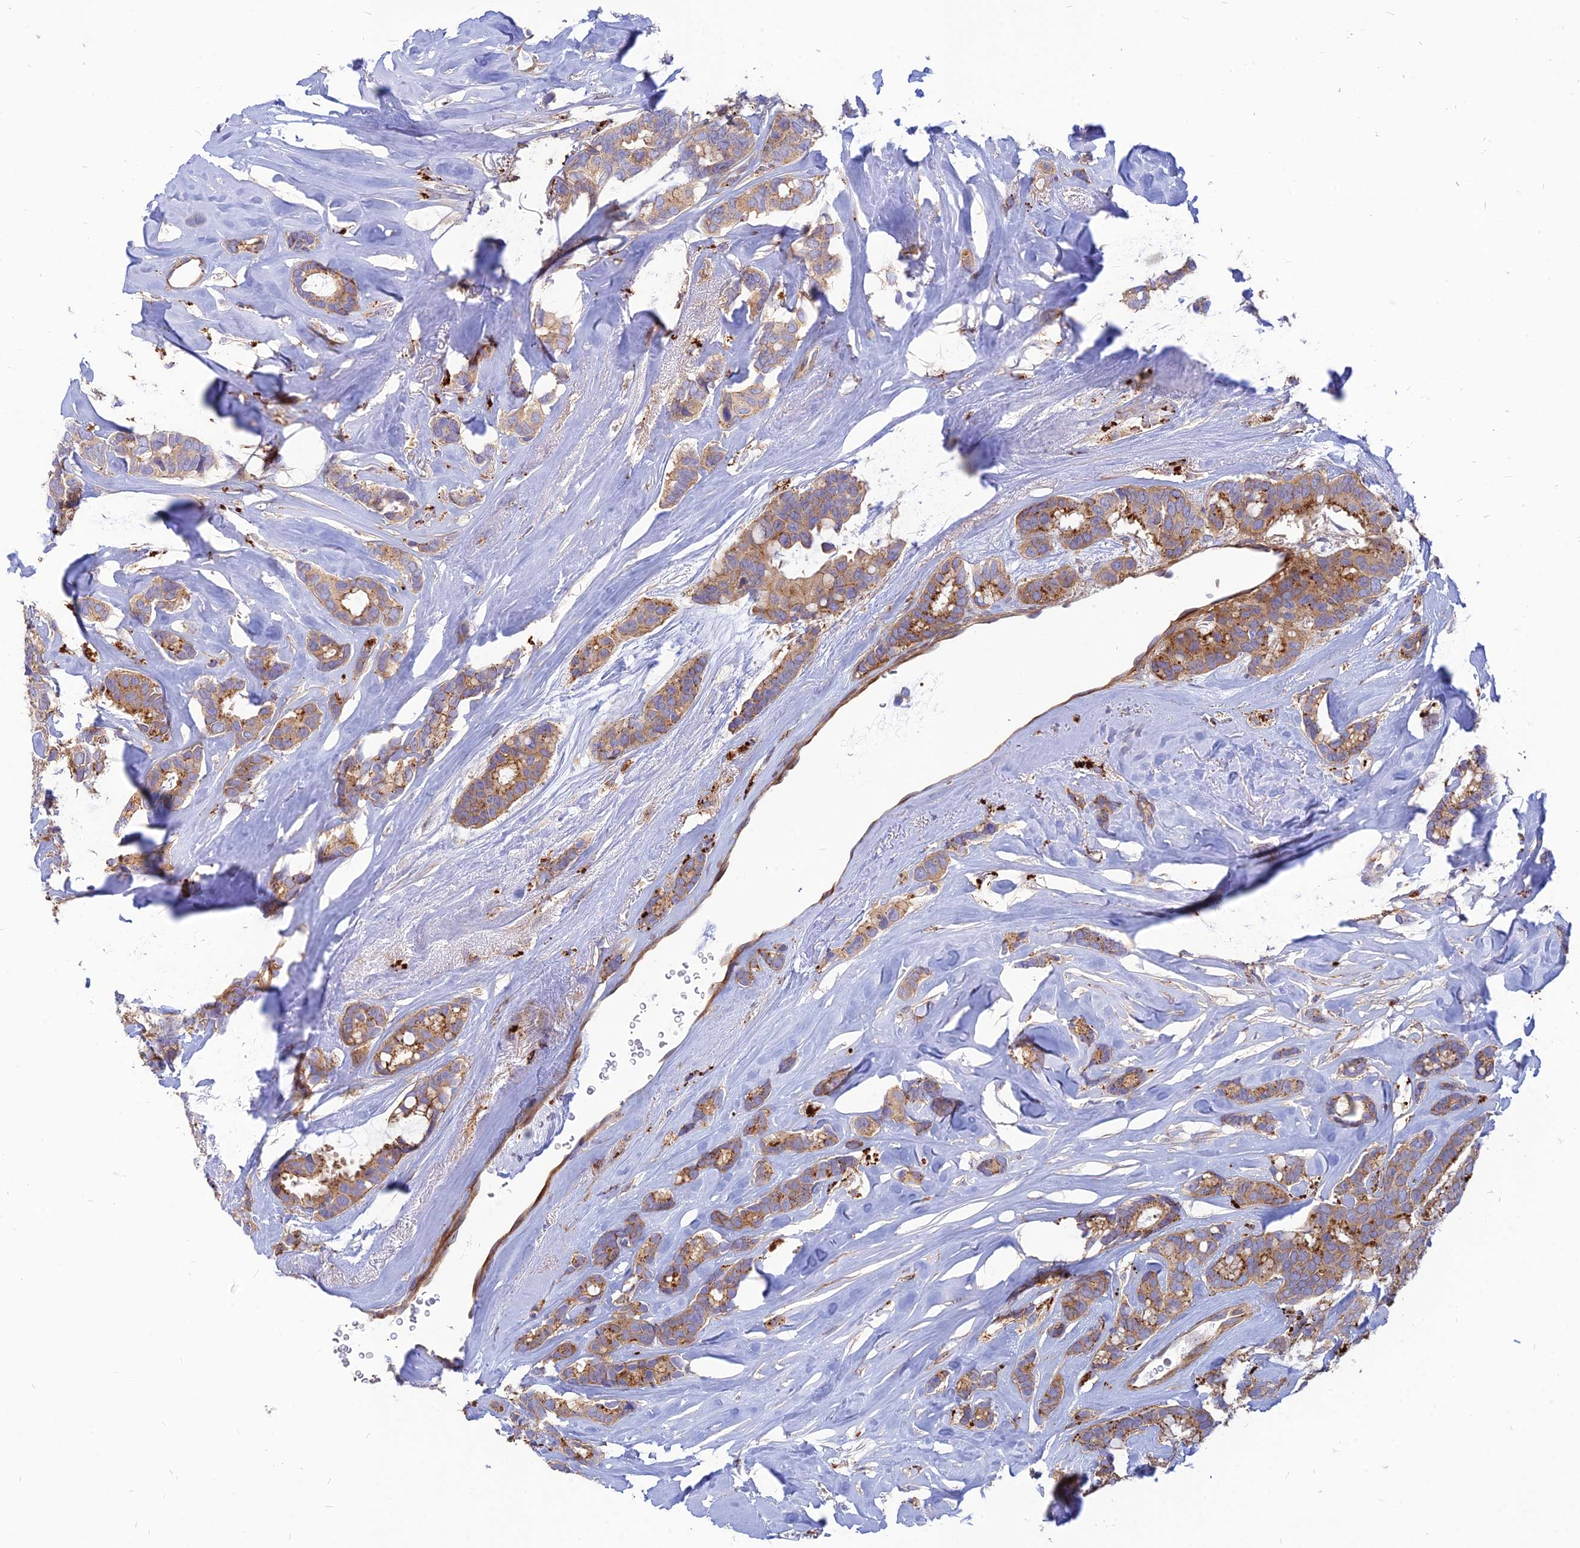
{"staining": {"intensity": "moderate", "quantity": "<25%", "location": "cytoplasmic/membranous"}, "tissue": "breast cancer", "cell_type": "Tumor cells", "image_type": "cancer", "snomed": [{"axis": "morphology", "description": "Duct carcinoma"}, {"axis": "topography", "description": "Breast"}], "caption": "Invasive ductal carcinoma (breast) tissue reveals moderate cytoplasmic/membranous staining in approximately <25% of tumor cells Immunohistochemistry (ihc) stains the protein of interest in brown and the nuclei are stained blue.", "gene": "PHKA2", "patient": {"sex": "female", "age": 40}}